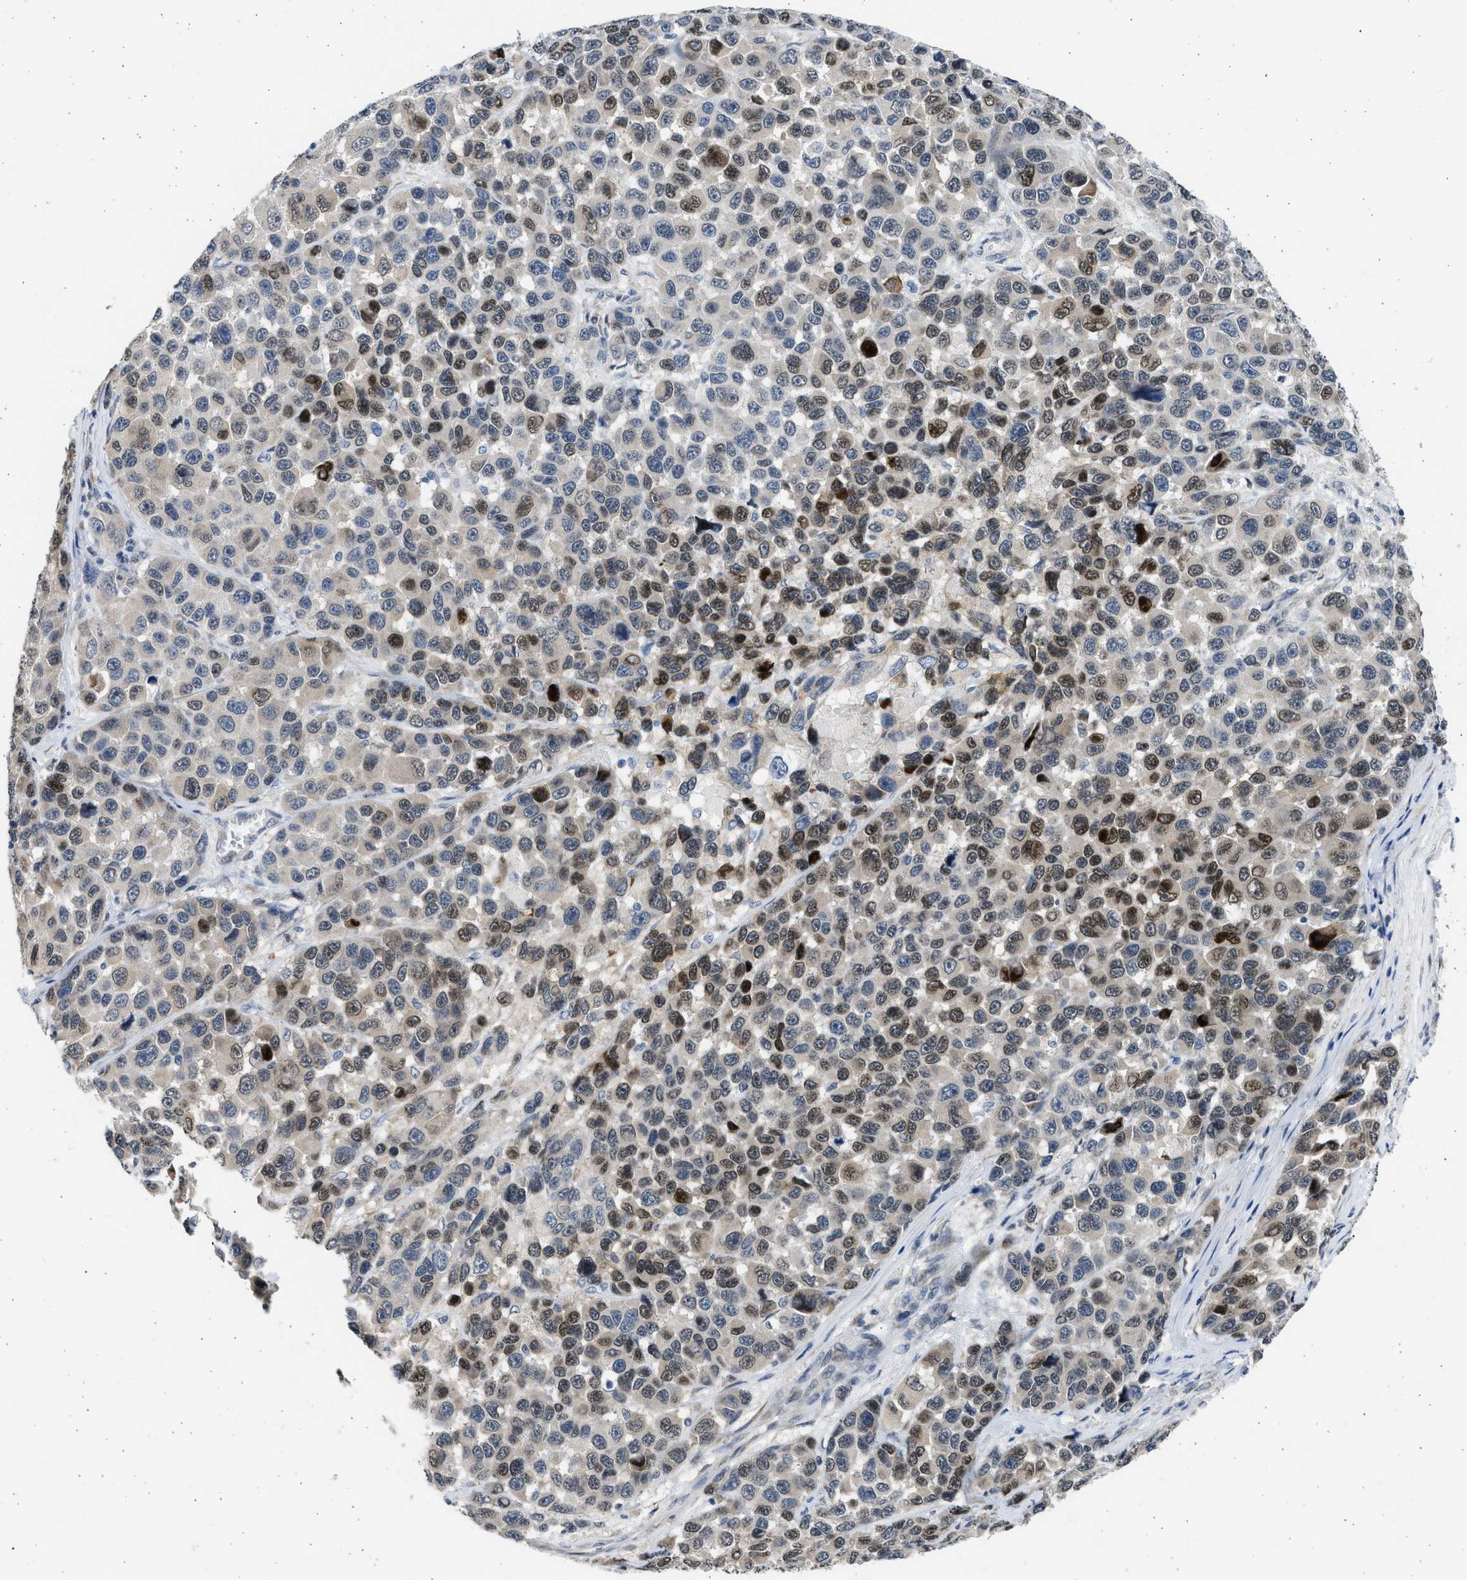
{"staining": {"intensity": "moderate", "quantity": ">75%", "location": "nuclear"}, "tissue": "melanoma", "cell_type": "Tumor cells", "image_type": "cancer", "snomed": [{"axis": "morphology", "description": "Malignant melanoma, NOS"}, {"axis": "topography", "description": "Skin"}], "caption": "DAB immunohistochemical staining of malignant melanoma demonstrates moderate nuclear protein staining in approximately >75% of tumor cells.", "gene": "HMGN3", "patient": {"sex": "male", "age": 53}}